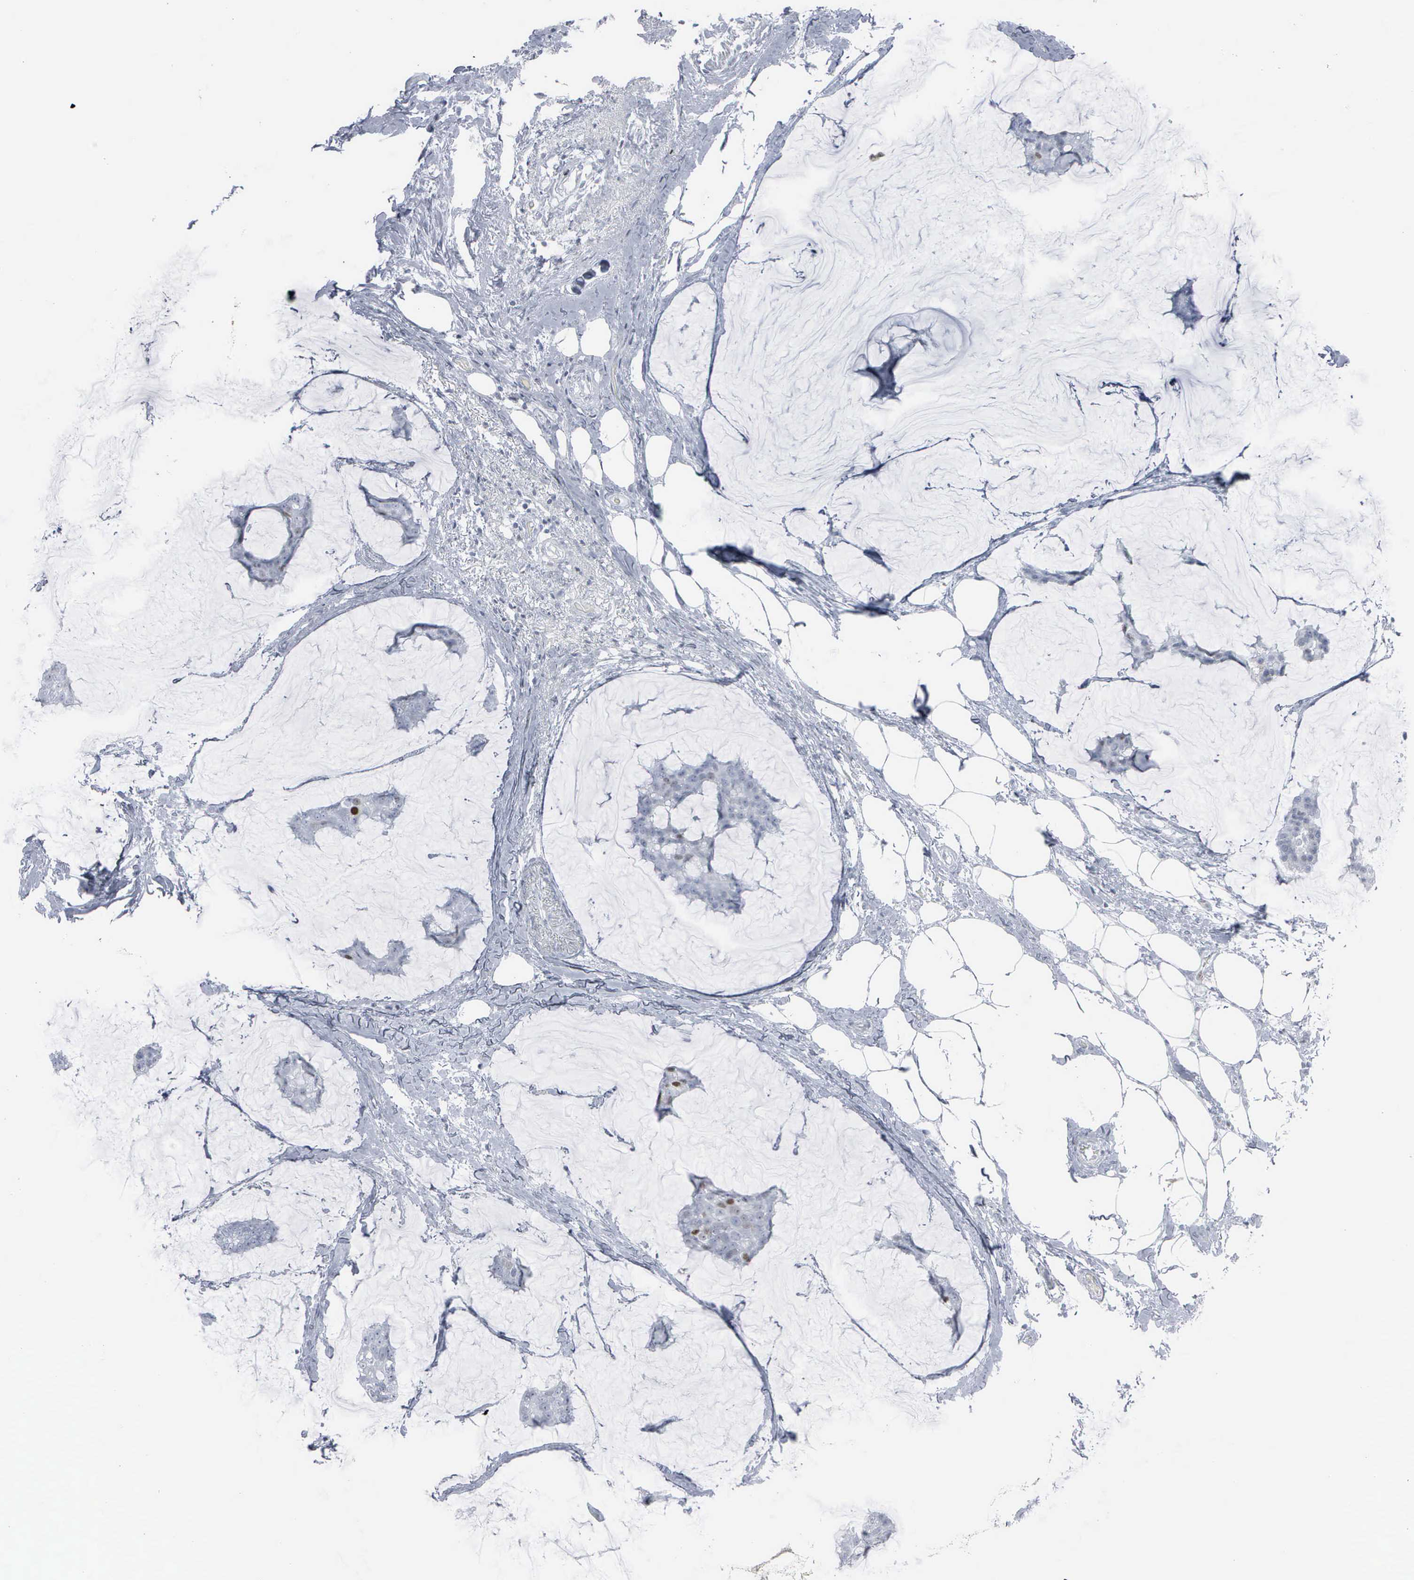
{"staining": {"intensity": "negative", "quantity": "none", "location": "none"}, "tissue": "breast cancer", "cell_type": "Tumor cells", "image_type": "cancer", "snomed": [{"axis": "morphology", "description": "Duct carcinoma"}, {"axis": "topography", "description": "Breast"}], "caption": "A histopathology image of human breast cancer (intraductal carcinoma) is negative for staining in tumor cells.", "gene": "CCND3", "patient": {"sex": "female", "age": 93}}